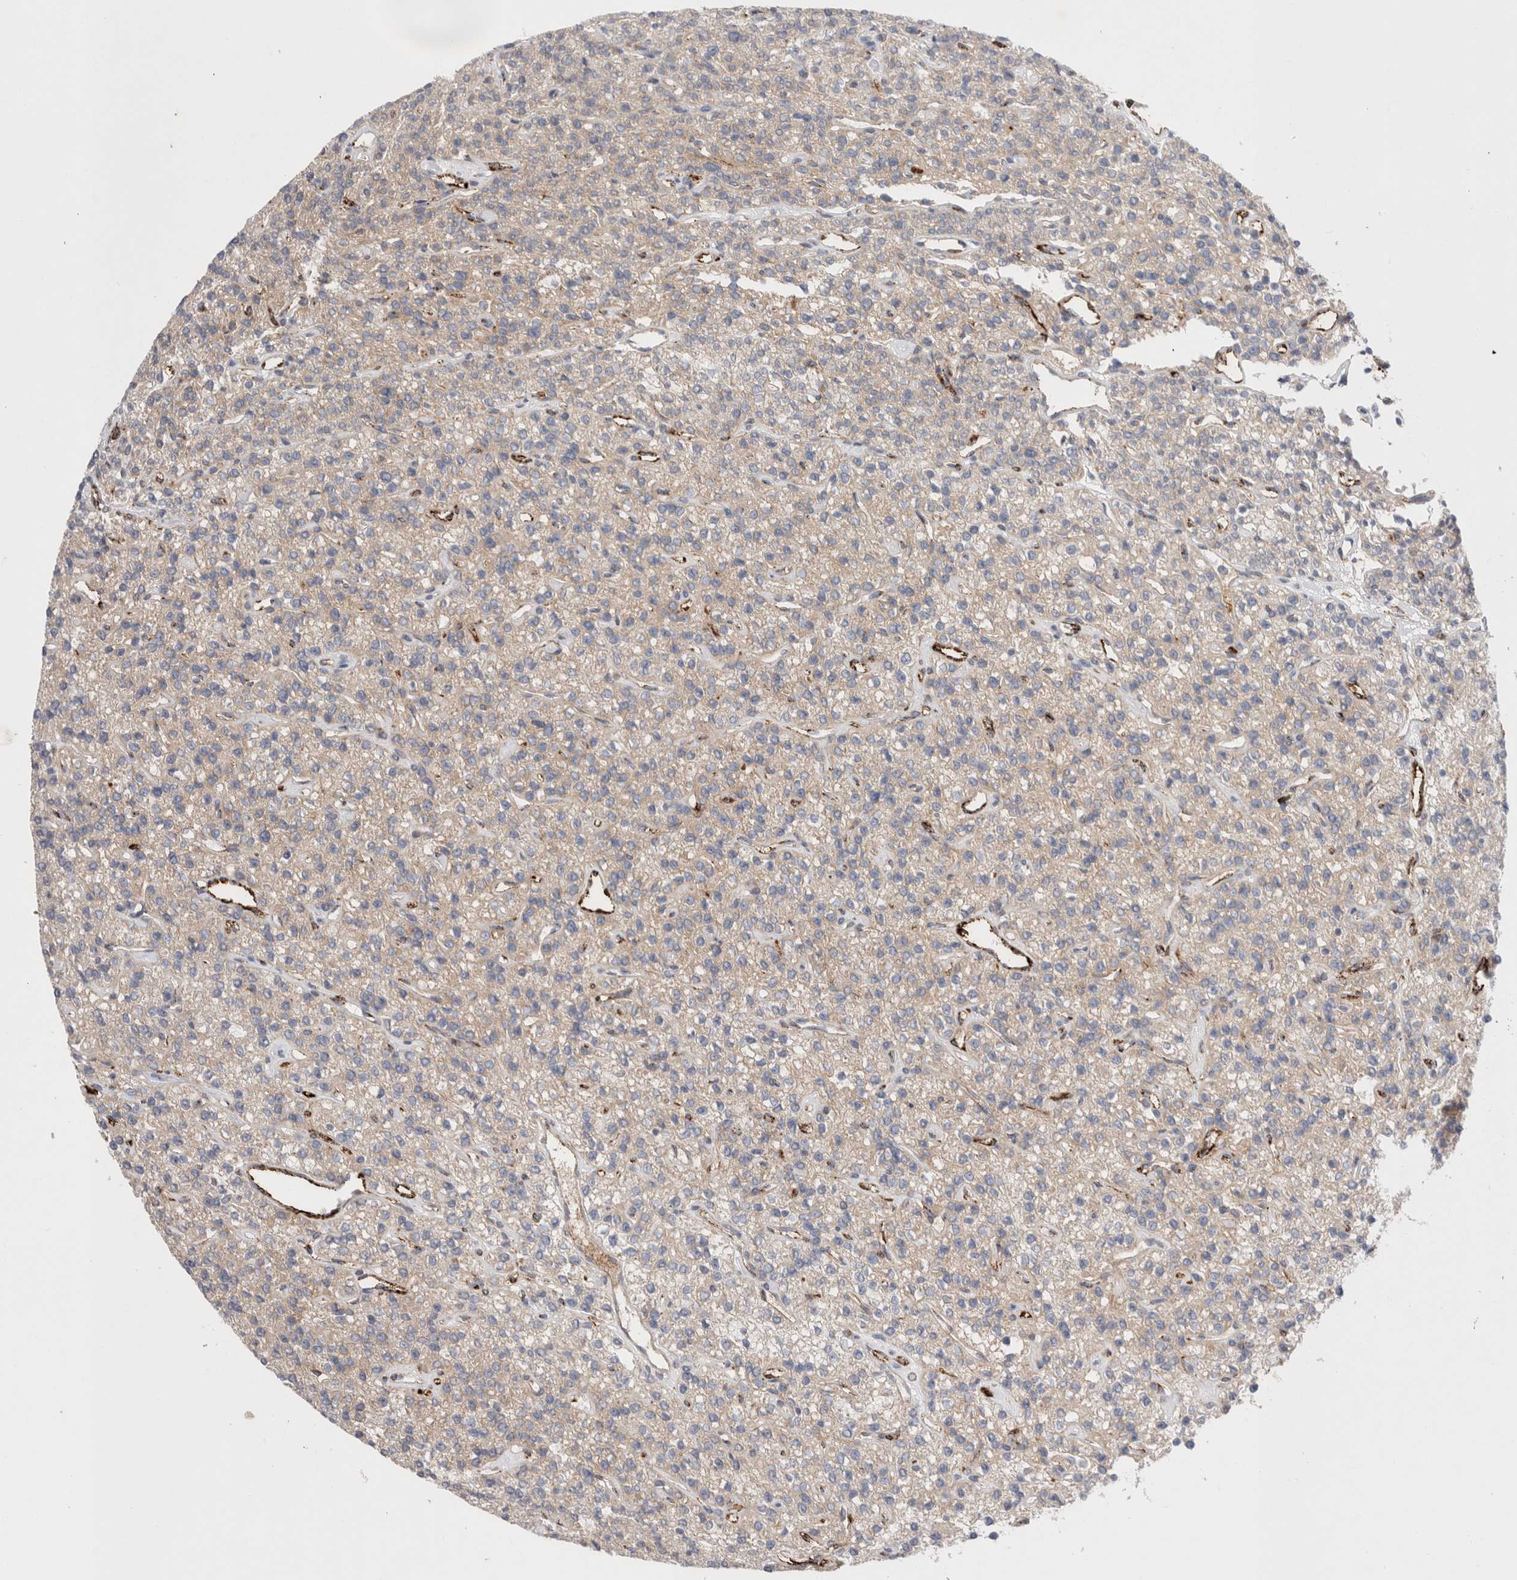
{"staining": {"intensity": "weak", "quantity": "25%-75%", "location": "cytoplasmic/membranous"}, "tissue": "parathyroid gland", "cell_type": "Glandular cells", "image_type": "normal", "snomed": [{"axis": "morphology", "description": "Normal tissue, NOS"}, {"axis": "topography", "description": "Parathyroid gland"}], "caption": "High-magnification brightfield microscopy of normal parathyroid gland stained with DAB (brown) and counterstained with hematoxylin (blue). glandular cells exhibit weak cytoplasmic/membranous expression is present in about25%-75% of cells.", "gene": "CNPY4", "patient": {"sex": "male", "age": 46}}